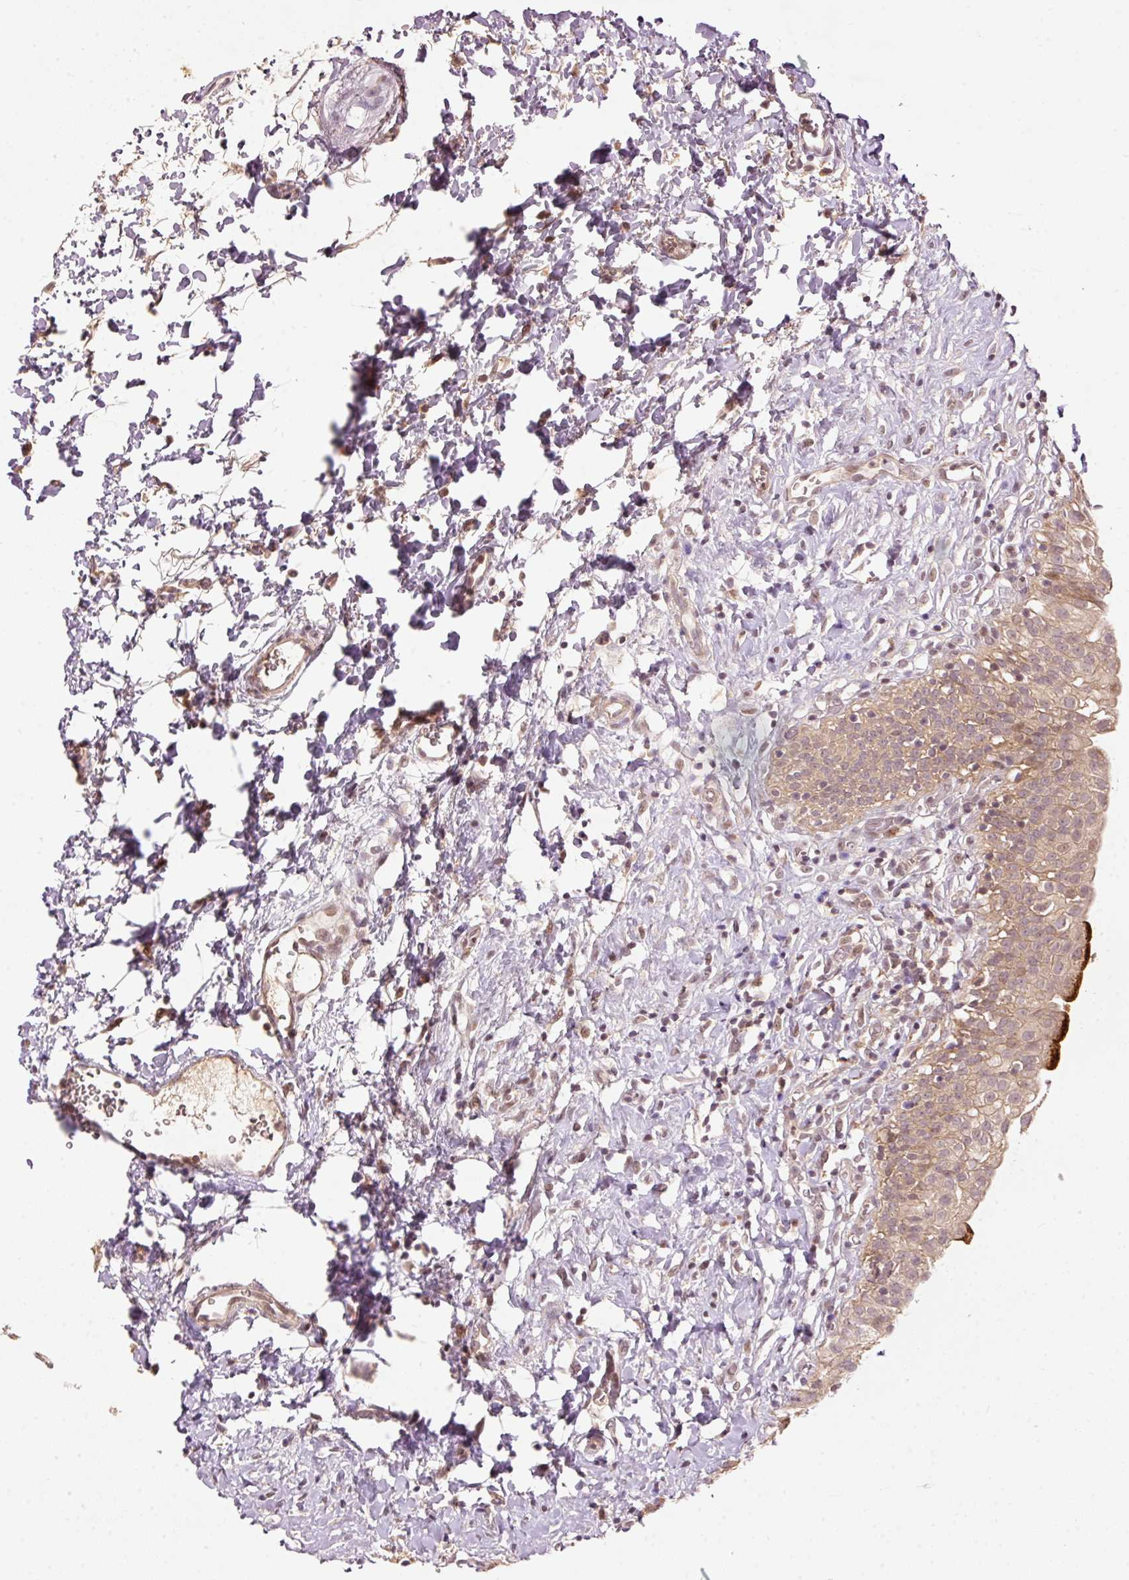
{"staining": {"intensity": "moderate", "quantity": ">75%", "location": "cytoplasmic/membranous"}, "tissue": "urinary bladder", "cell_type": "Urothelial cells", "image_type": "normal", "snomed": [{"axis": "morphology", "description": "Normal tissue, NOS"}, {"axis": "topography", "description": "Urinary bladder"}], "caption": "About >75% of urothelial cells in unremarkable human urinary bladder show moderate cytoplasmic/membranous protein positivity as visualized by brown immunohistochemical staining.", "gene": "PCDHB1", "patient": {"sex": "male", "age": 51}}